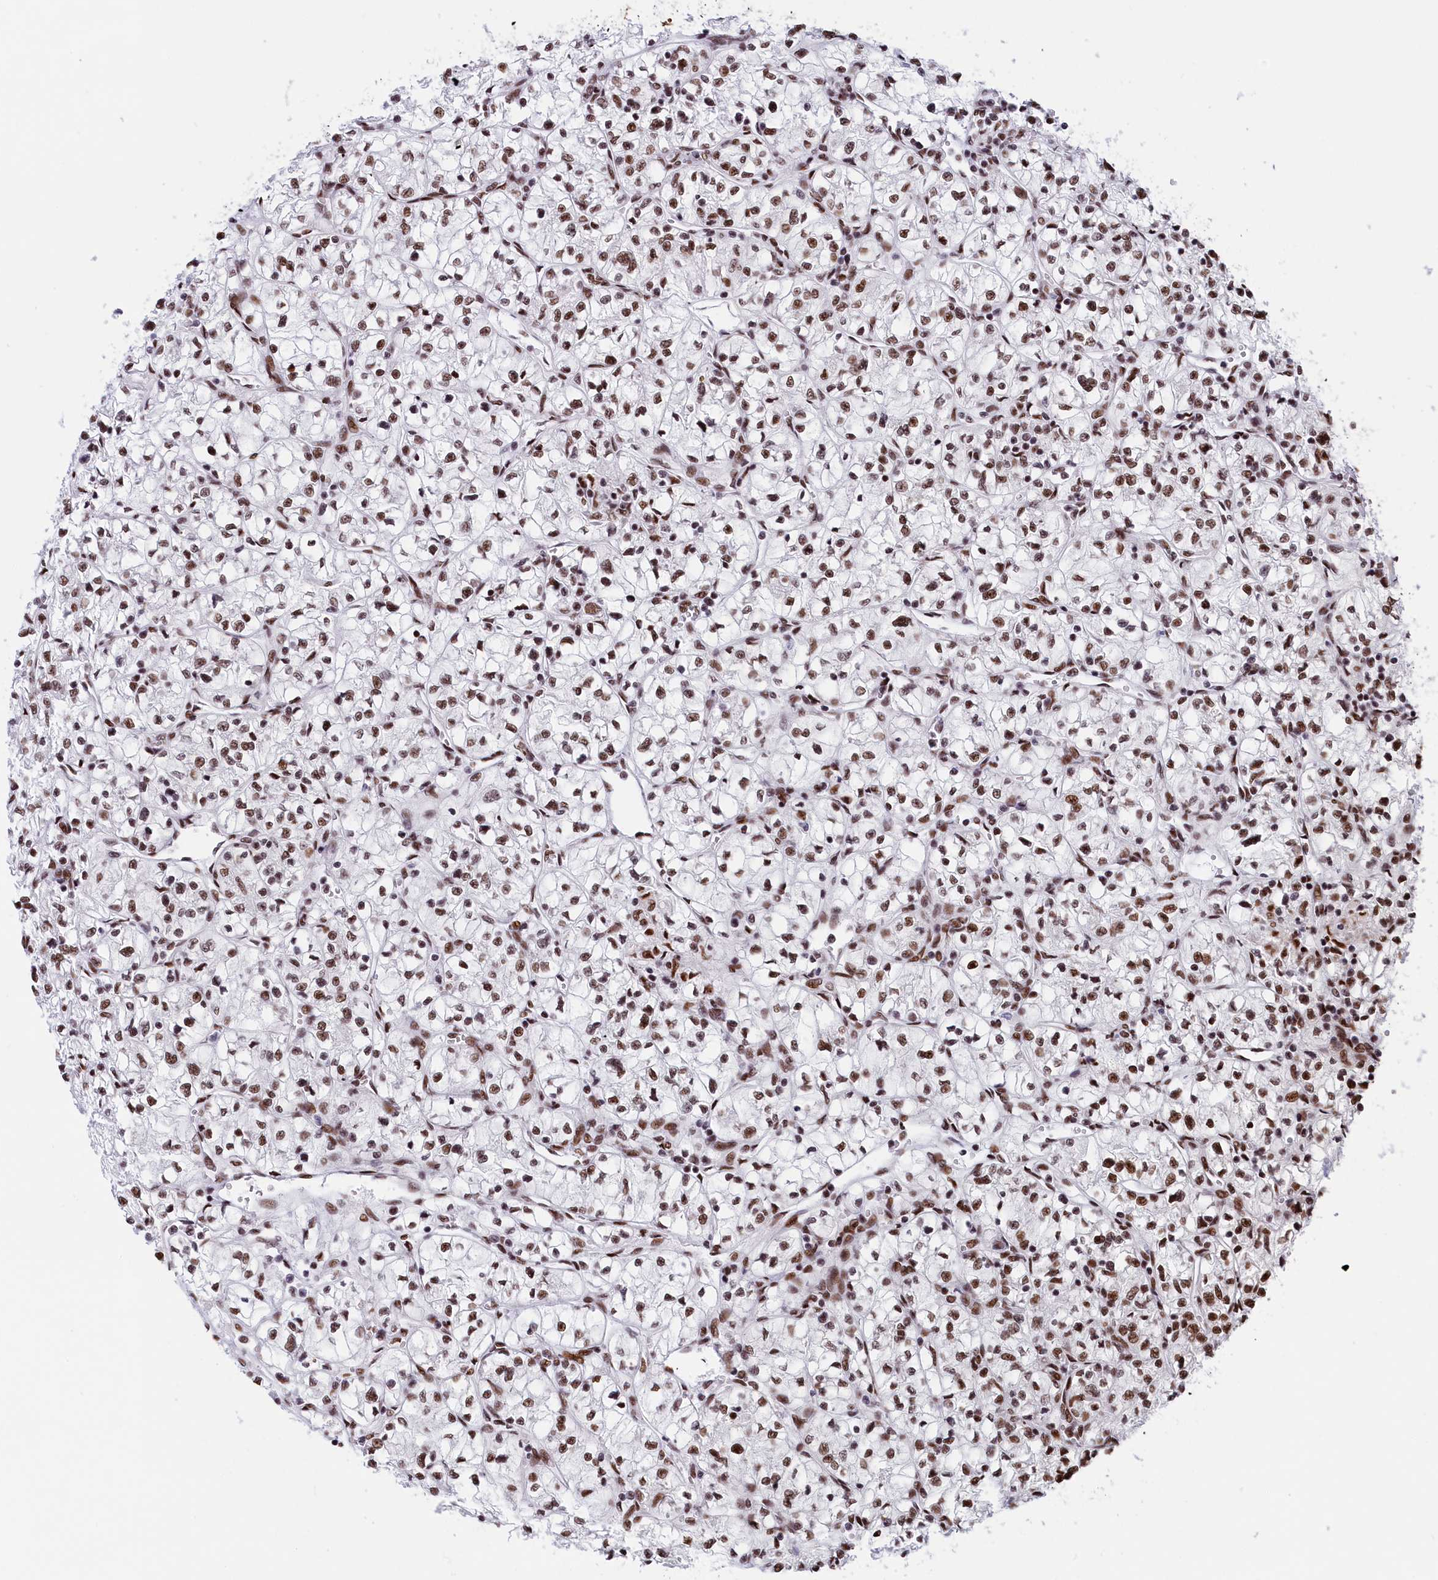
{"staining": {"intensity": "moderate", "quantity": ">75%", "location": "nuclear"}, "tissue": "renal cancer", "cell_type": "Tumor cells", "image_type": "cancer", "snomed": [{"axis": "morphology", "description": "Adenocarcinoma, NOS"}, {"axis": "topography", "description": "Kidney"}], "caption": "Immunohistochemistry photomicrograph of human renal cancer (adenocarcinoma) stained for a protein (brown), which reveals medium levels of moderate nuclear positivity in about >75% of tumor cells.", "gene": "SNRNP70", "patient": {"sex": "female", "age": 64}}